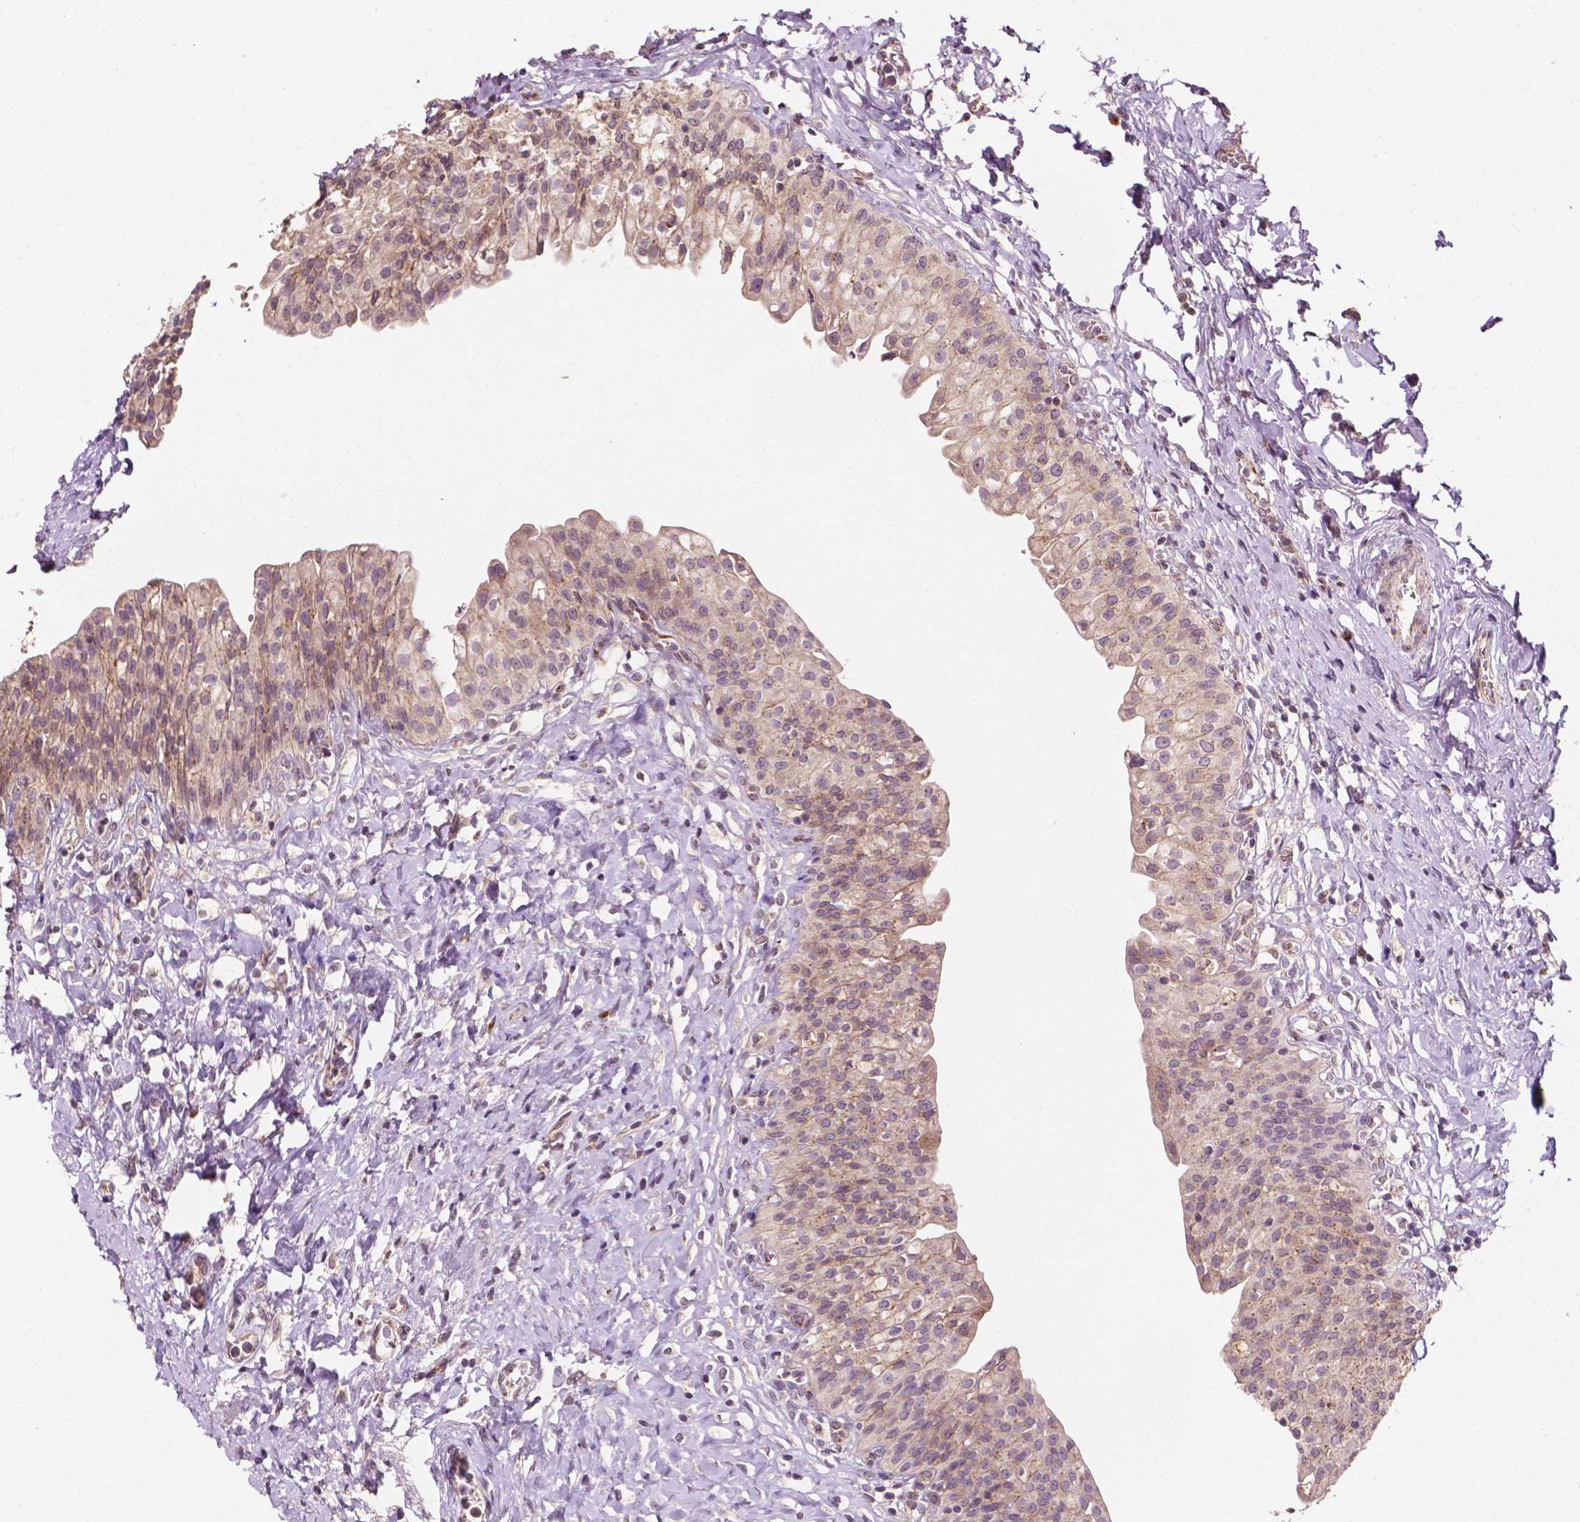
{"staining": {"intensity": "moderate", "quantity": ">75%", "location": "cytoplasmic/membranous"}, "tissue": "urinary bladder", "cell_type": "Urothelial cells", "image_type": "normal", "snomed": [{"axis": "morphology", "description": "Normal tissue, NOS"}, {"axis": "topography", "description": "Urinary bladder"}], "caption": "Brown immunohistochemical staining in benign urinary bladder demonstrates moderate cytoplasmic/membranous positivity in approximately >75% of urothelial cells. (brown staining indicates protein expression, while blue staining denotes nuclei).", "gene": "EBAG9", "patient": {"sex": "male", "age": 76}}